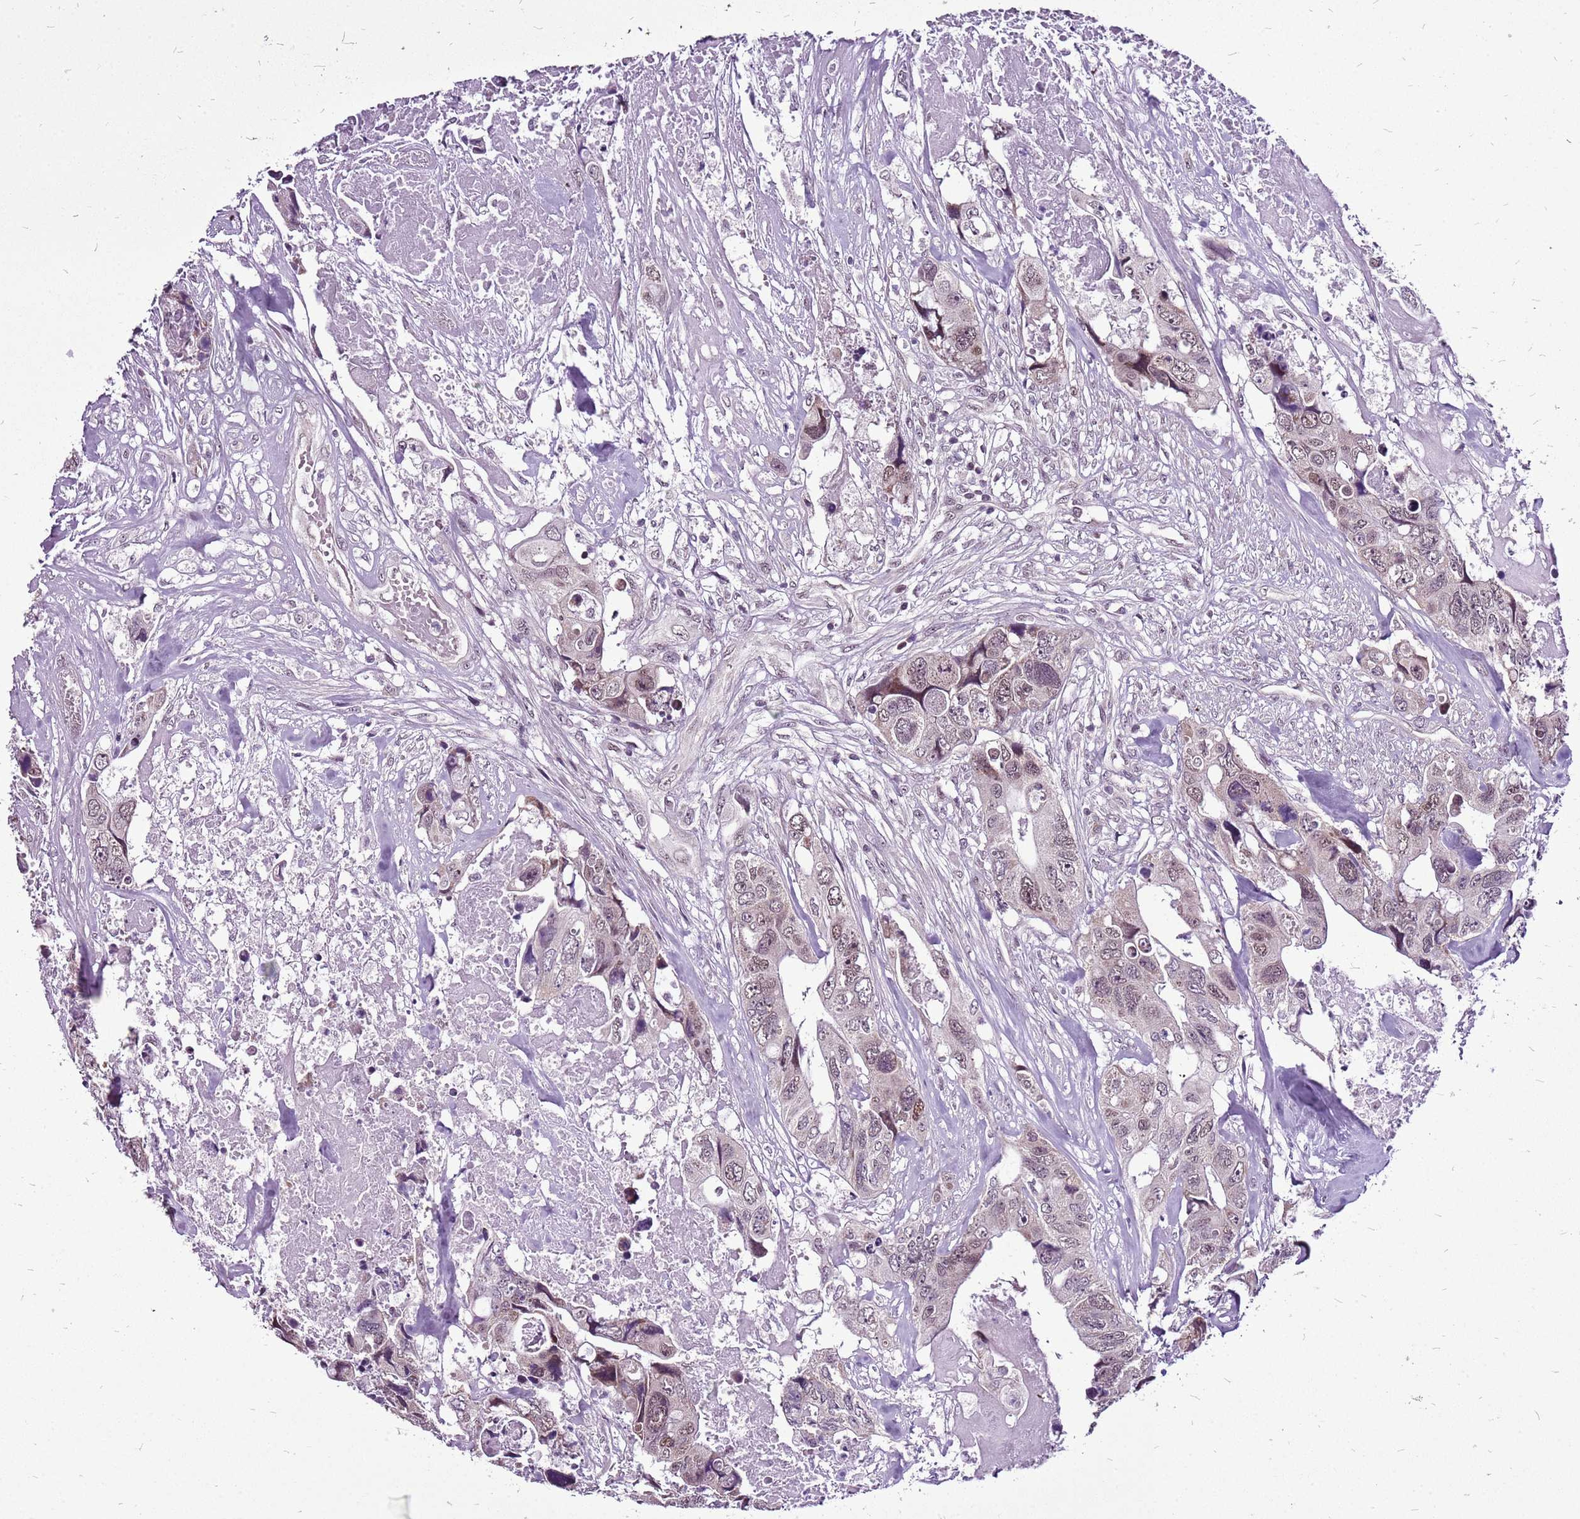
{"staining": {"intensity": "moderate", "quantity": "25%-75%", "location": "nuclear"}, "tissue": "colorectal cancer", "cell_type": "Tumor cells", "image_type": "cancer", "snomed": [{"axis": "morphology", "description": "Adenocarcinoma, NOS"}, {"axis": "topography", "description": "Rectum"}], "caption": "Tumor cells reveal medium levels of moderate nuclear expression in about 25%-75% of cells in colorectal cancer.", "gene": "CCDC166", "patient": {"sex": "male", "age": 57}}